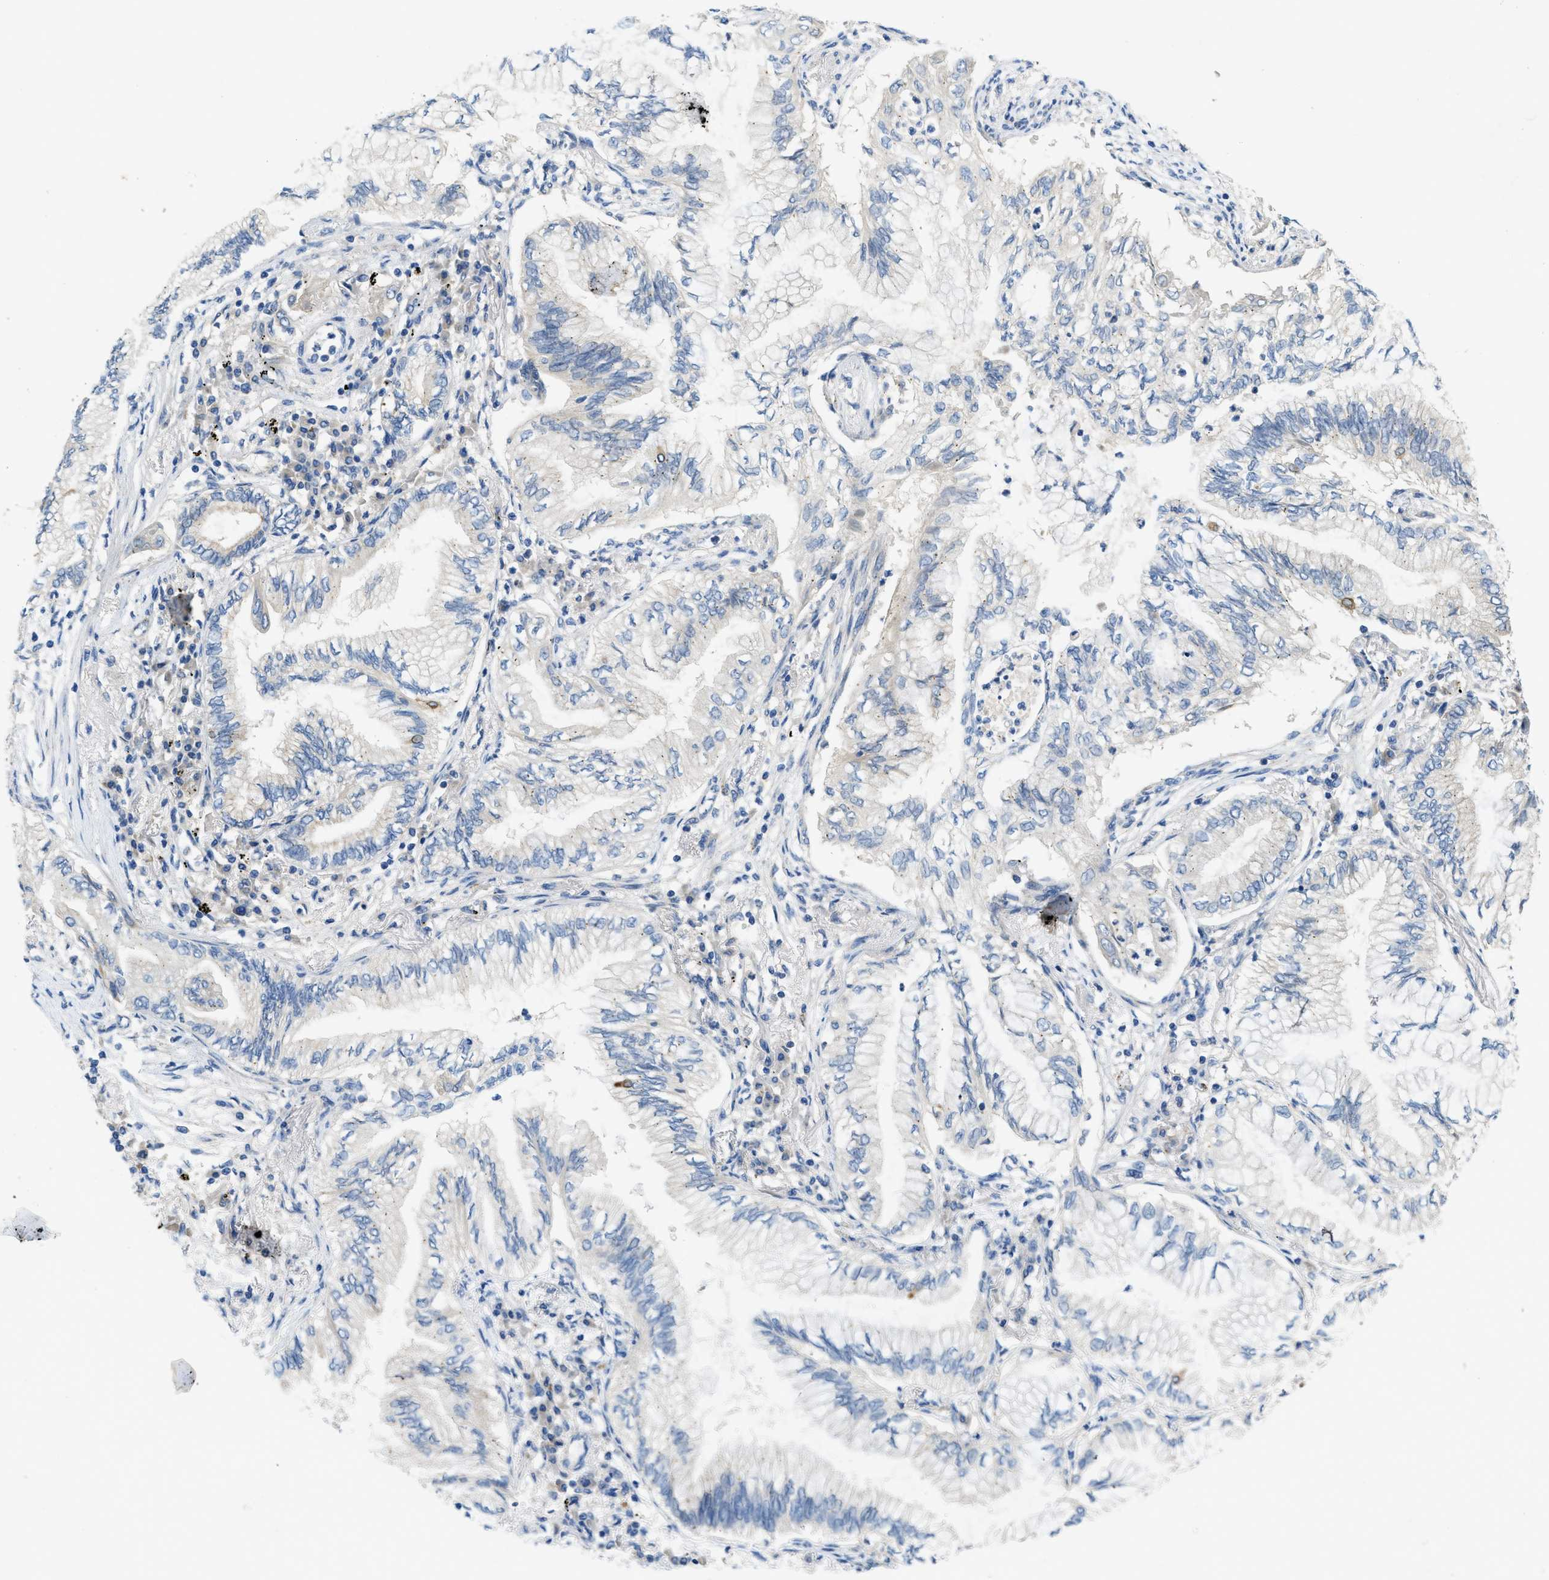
{"staining": {"intensity": "negative", "quantity": "none", "location": "none"}, "tissue": "lung cancer", "cell_type": "Tumor cells", "image_type": "cancer", "snomed": [{"axis": "morphology", "description": "Normal tissue, NOS"}, {"axis": "morphology", "description": "Adenocarcinoma, NOS"}, {"axis": "topography", "description": "Bronchus"}, {"axis": "topography", "description": "Lung"}], "caption": "There is no significant positivity in tumor cells of lung cancer (adenocarcinoma). Brightfield microscopy of immunohistochemistry (IHC) stained with DAB (3,3'-diaminobenzidine) (brown) and hematoxylin (blue), captured at high magnification.", "gene": "RIPK2", "patient": {"sex": "female", "age": 70}}